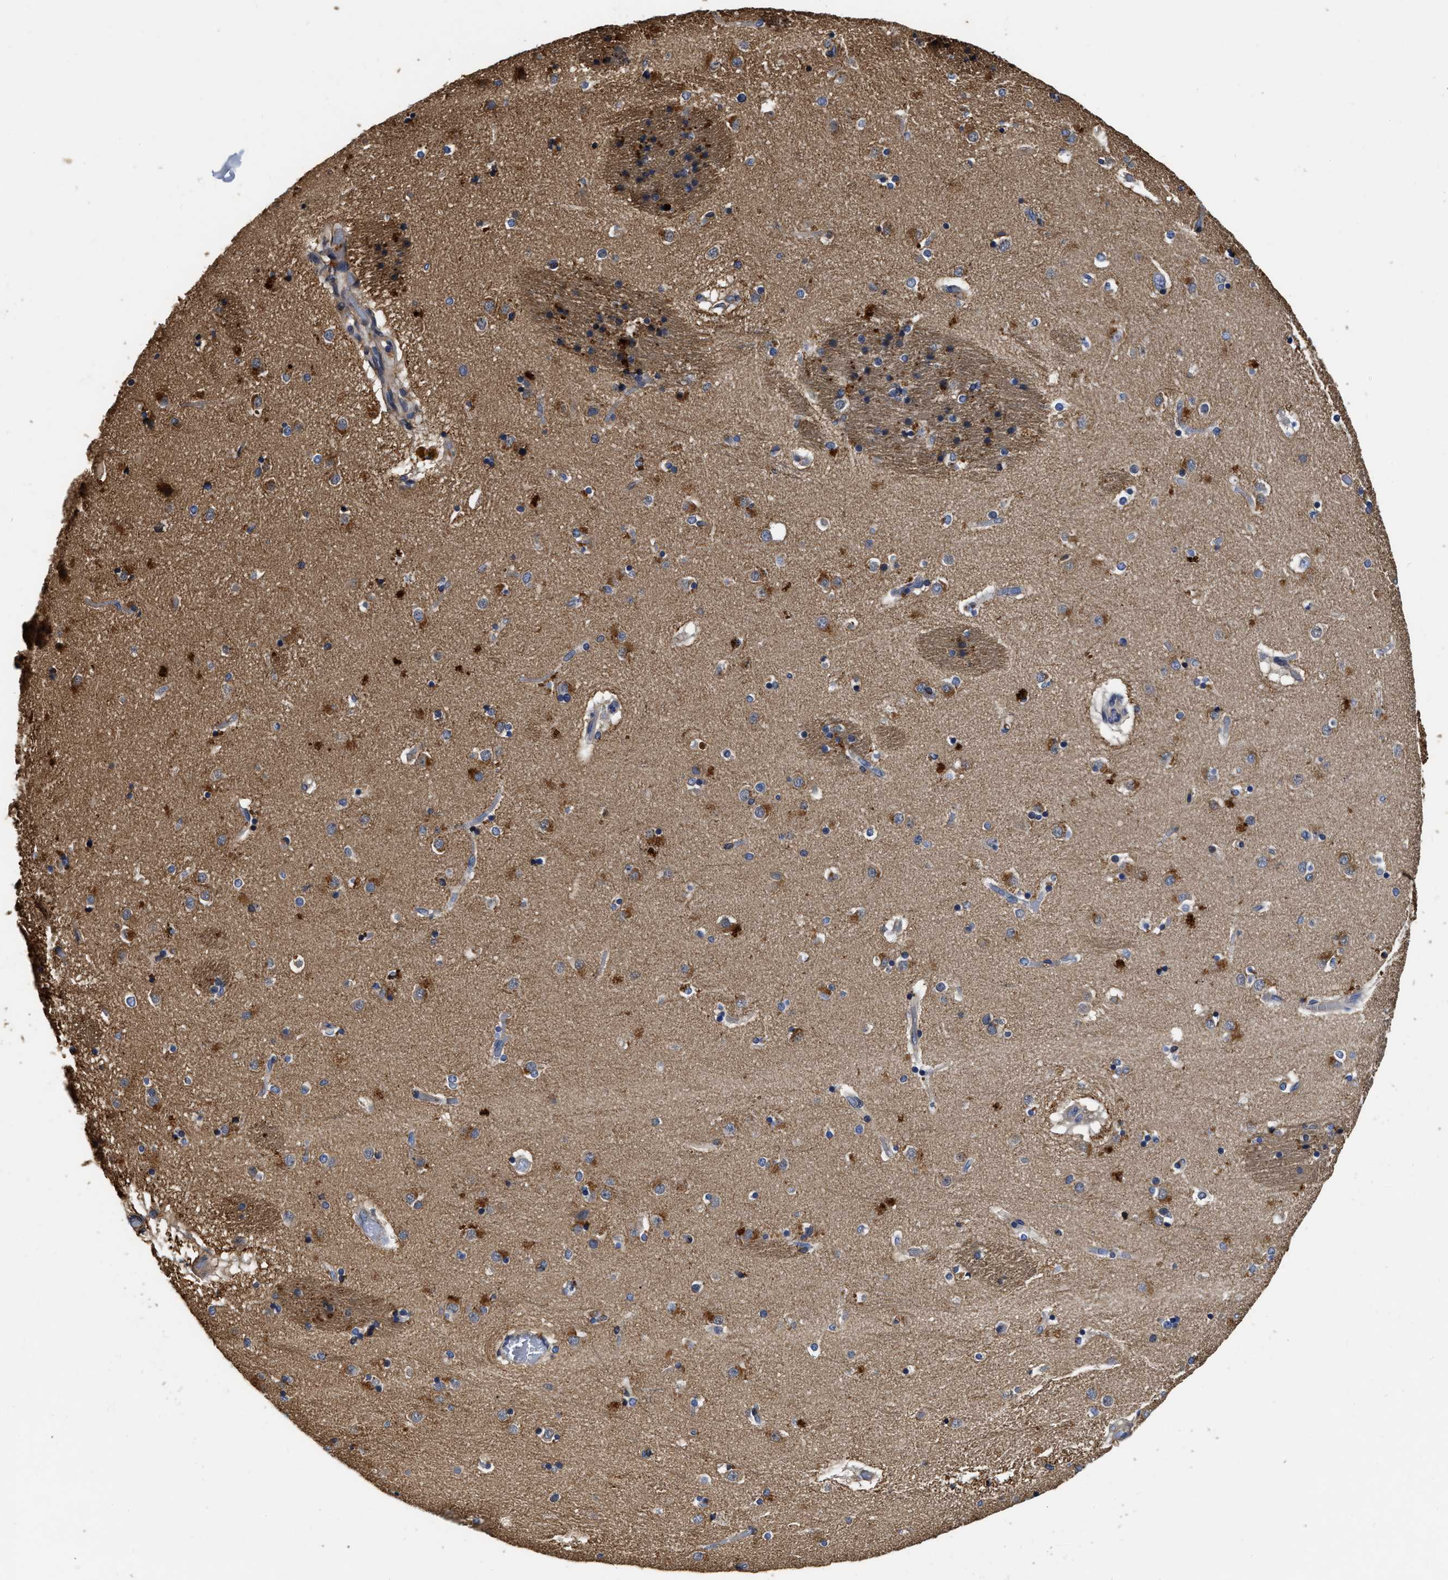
{"staining": {"intensity": "strong", "quantity": "<25%", "location": "cytoplasmic/membranous"}, "tissue": "caudate", "cell_type": "Glial cells", "image_type": "normal", "snomed": [{"axis": "morphology", "description": "Normal tissue, NOS"}, {"axis": "topography", "description": "Lateral ventricle wall"}], "caption": "Immunohistochemical staining of unremarkable human caudate shows strong cytoplasmic/membranous protein expression in approximately <25% of glial cells. (IHC, brightfield microscopy, high magnification).", "gene": "ABCG8", "patient": {"sex": "male", "age": 70}}